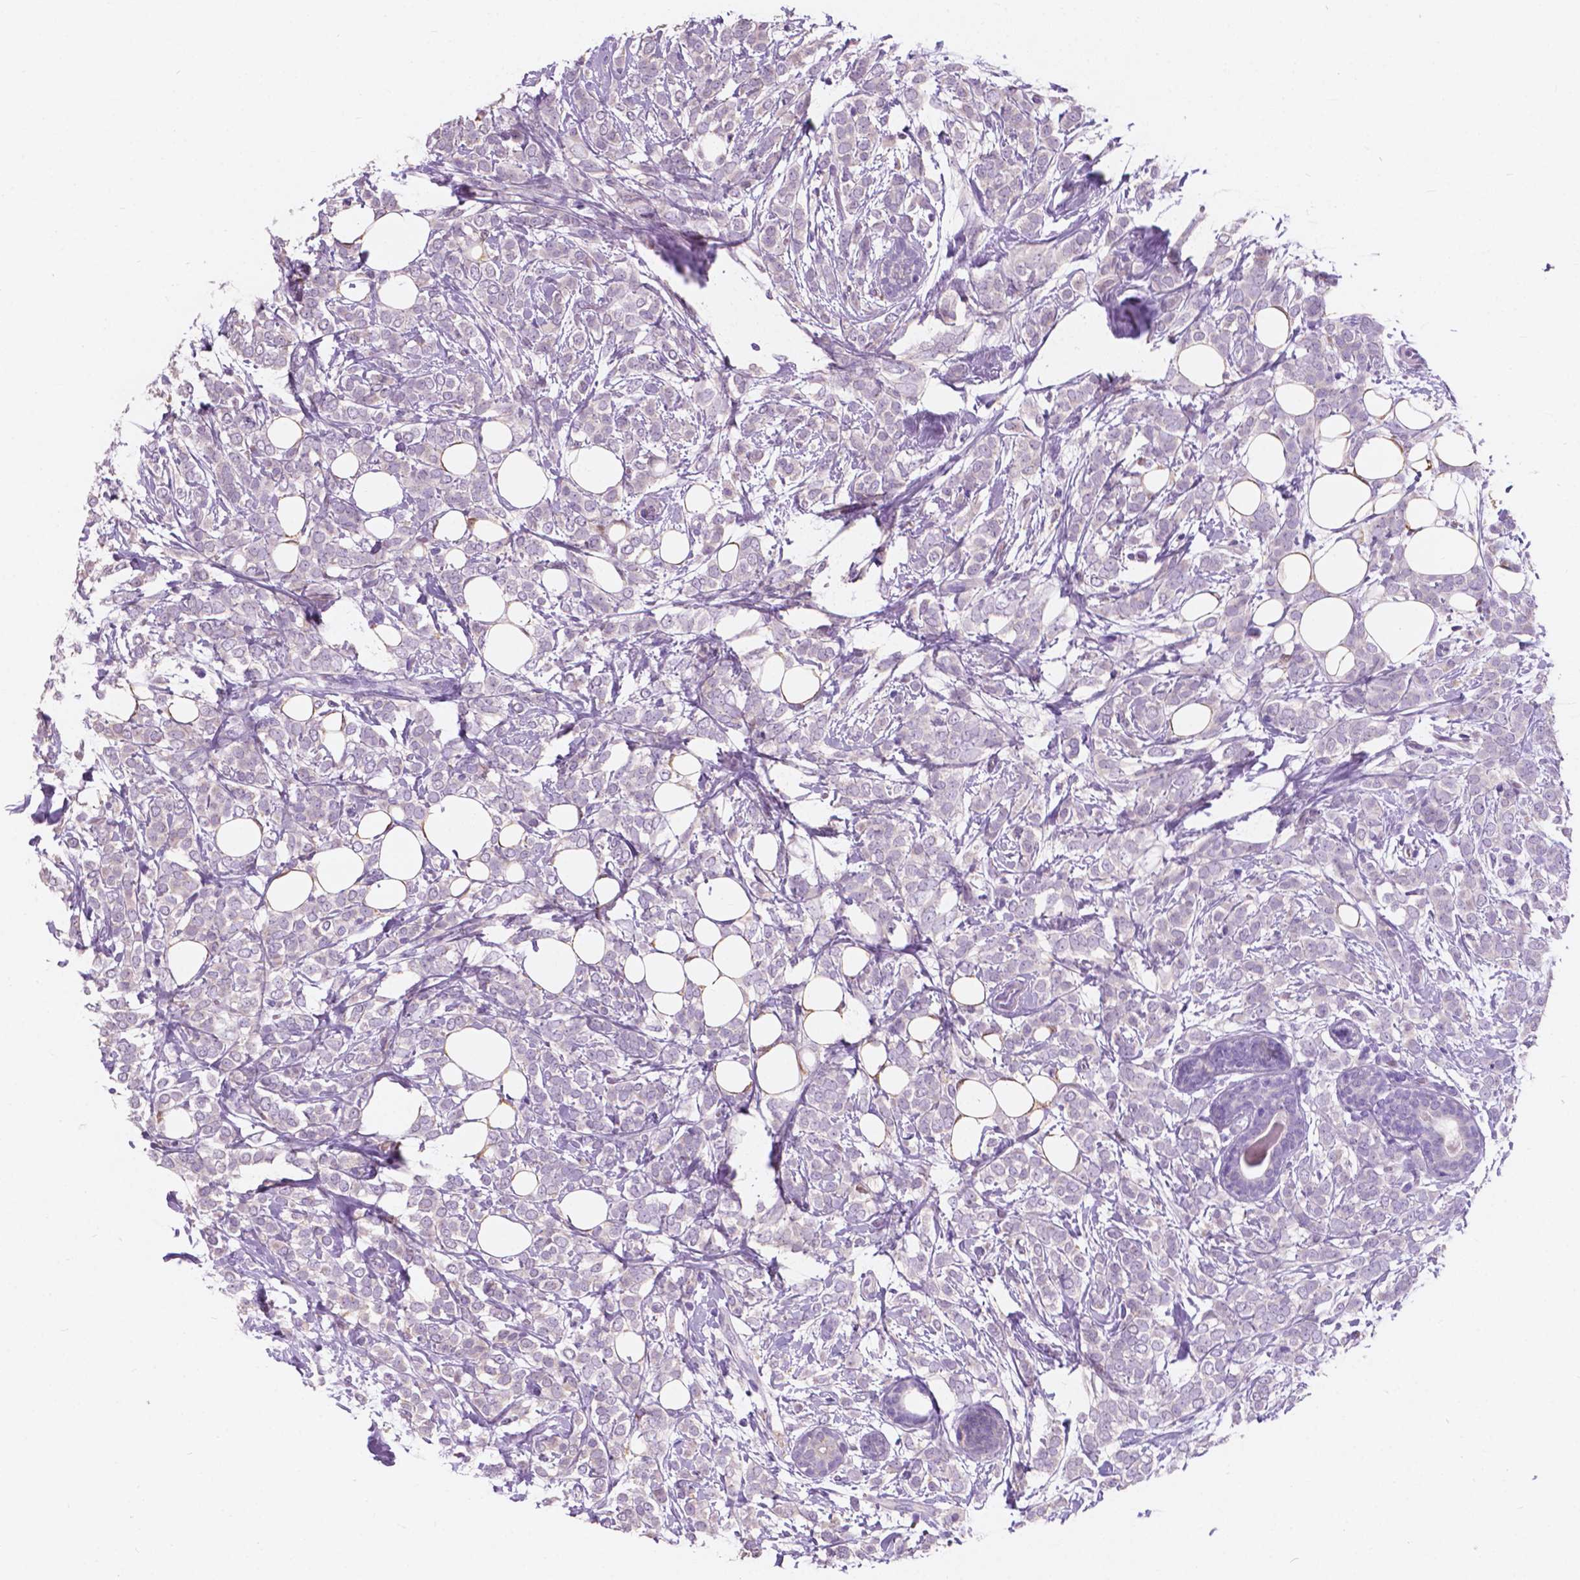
{"staining": {"intensity": "negative", "quantity": "none", "location": "none"}, "tissue": "breast cancer", "cell_type": "Tumor cells", "image_type": "cancer", "snomed": [{"axis": "morphology", "description": "Lobular carcinoma"}, {"axis": "topography", "description": "Breast"}], "caption": "Immunohistochemical staining of human breast cancer demonstrates no significant expression in tumor cells.", "gene": "IREB2", "patient": {"sex": "female", "age": 49}}